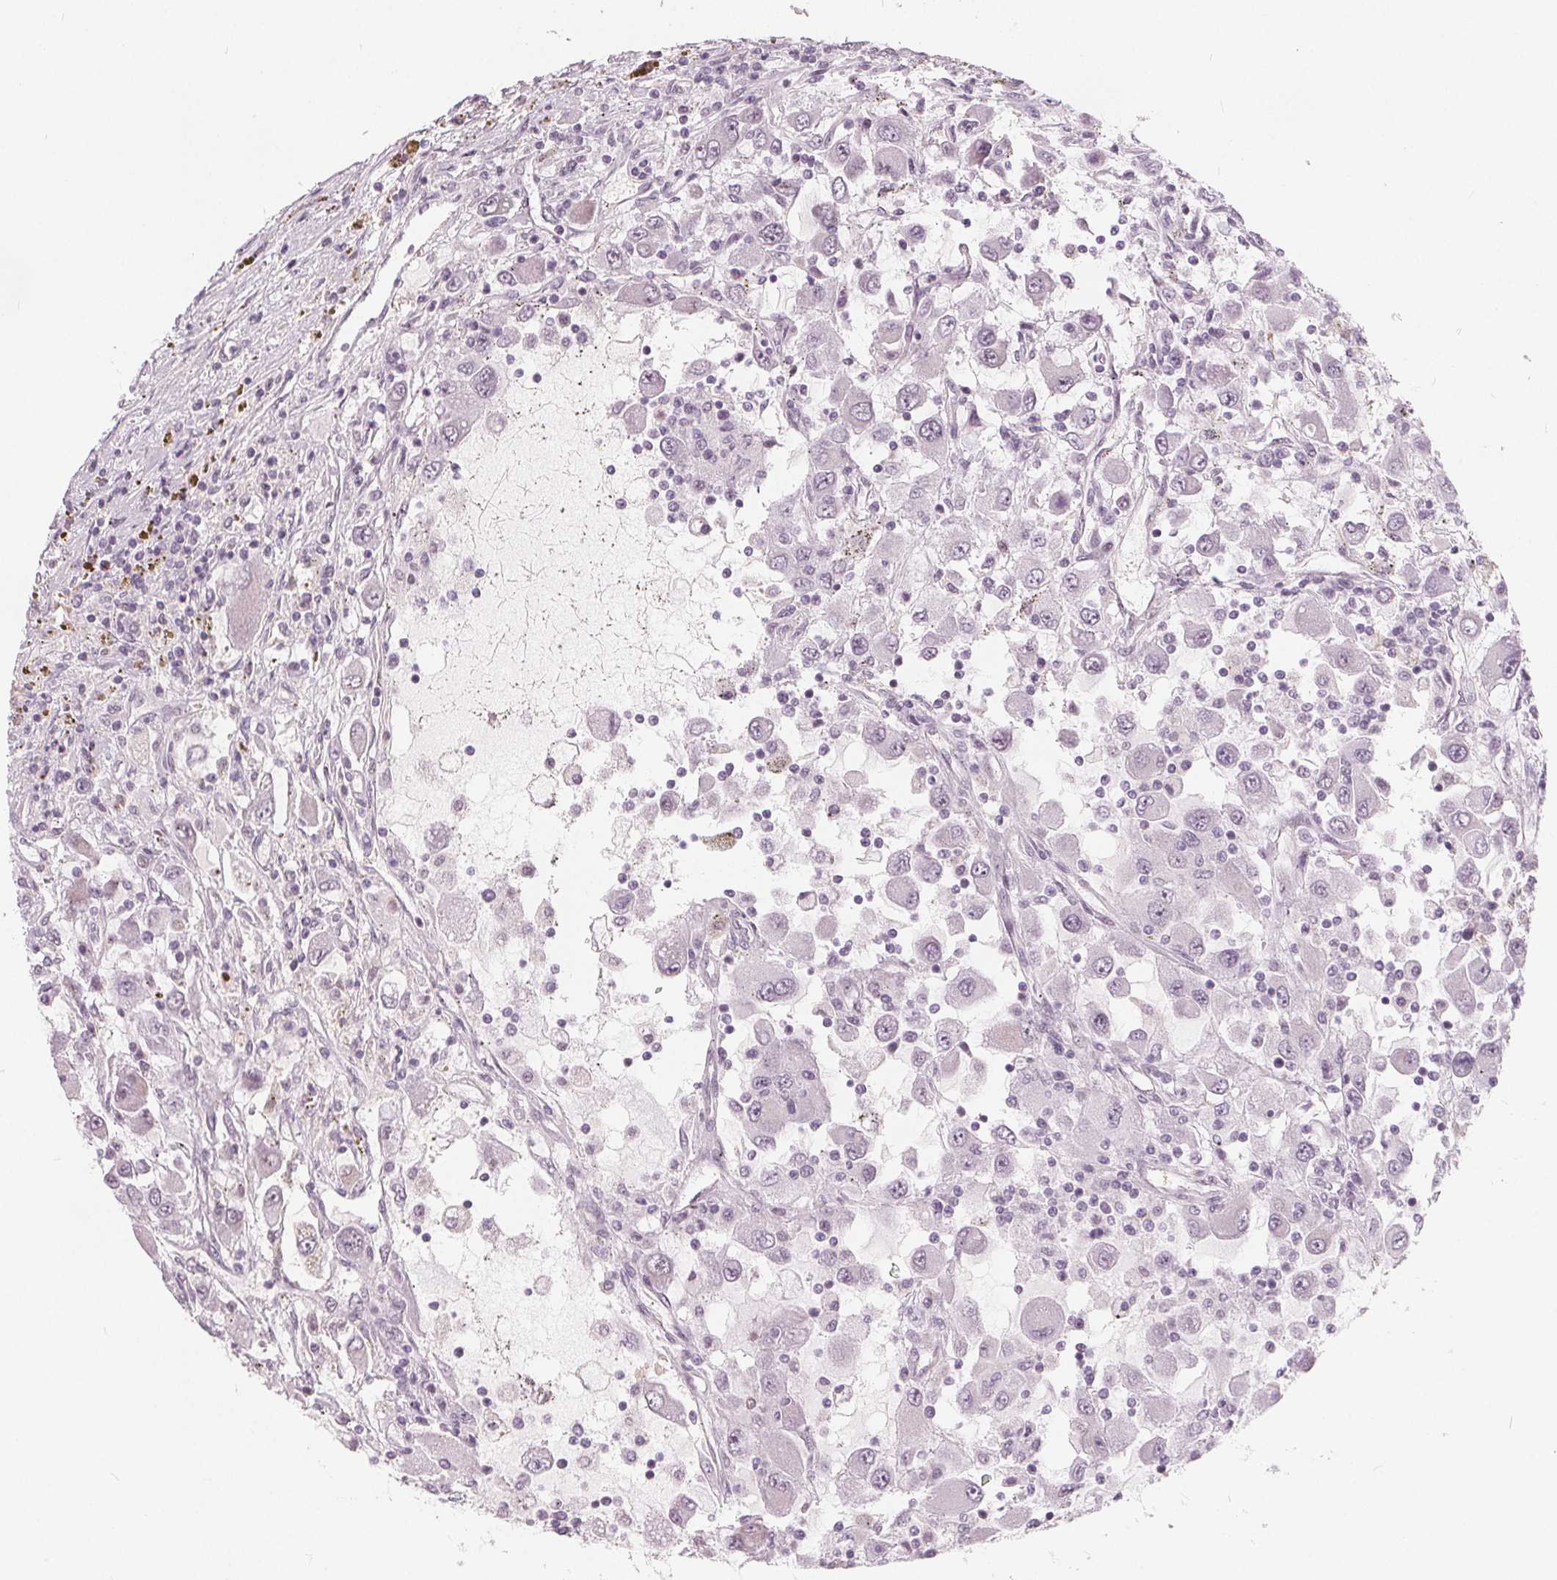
{"staining": {"intensity": "negative", "quantity": "none", "location": "none"}, "tissue": "renal cancer", "cell_type": "Tumor cells", "image_type": "cancer", "snomed": [{"axis": "morphology", "description": "Adenocarcinoma, NOS"}, {"axis": "topography", "description": "Kidney"}], "caption": "An IHC micrograph of adenocarcinoma (renal) is shown. There is no staining in tumor cells of adenocarcinoma (renal). (Stains: DAB immunohistochemistry (IHC) with hematoxylin counter stain, Microscopy: brightfield microscopy at high magnification).", "gene": "NUP210L", "patient": {"sex": "female", "age": 67}}